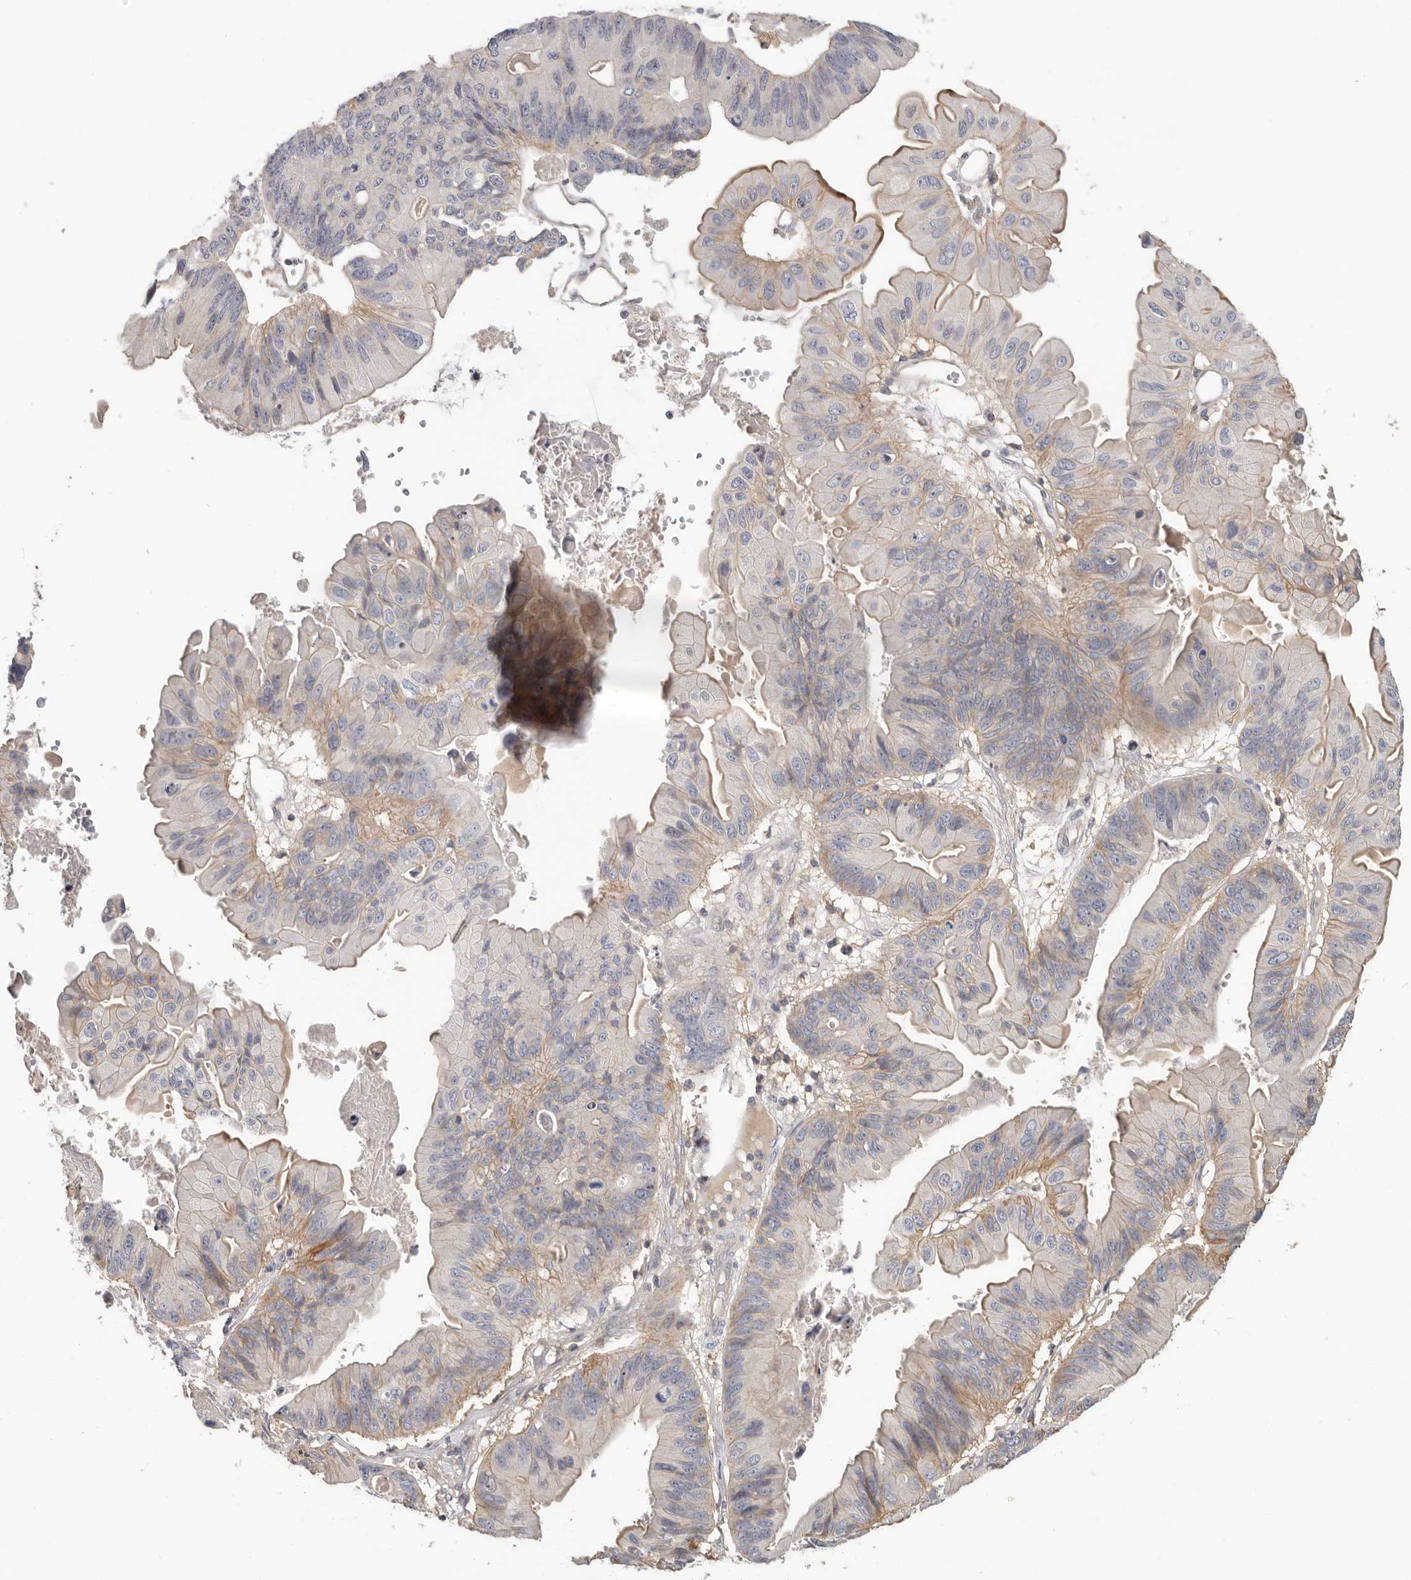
{"staining": {"intensity": "weak", "quantity": "25%-75%", "location": "cytoplasmic/membranous"}, "tissue": "ovarian cancer", "cell_type": "Tumor cells", "image_type": "cancer", "snomed": [{"axis": "morphology", "description": "Cystadenocarcinoma, mucinous, NOS"}, {"axis": "topography", "description": "Ovary"}], "caption": "Immunohistochemical staining of human ovarian cancer demonstrates low levels of weak cytoplasmic/membranous staining in about 25%-75% of tumor cells. Using DAB (3,3'-diaminobenzidine) (brown) and hematoxylin (blue) stains, captured at high magnification using brightfield microscopy.", "gene": "WDTC1", "patient": {"sex": "female", "age": 61}}